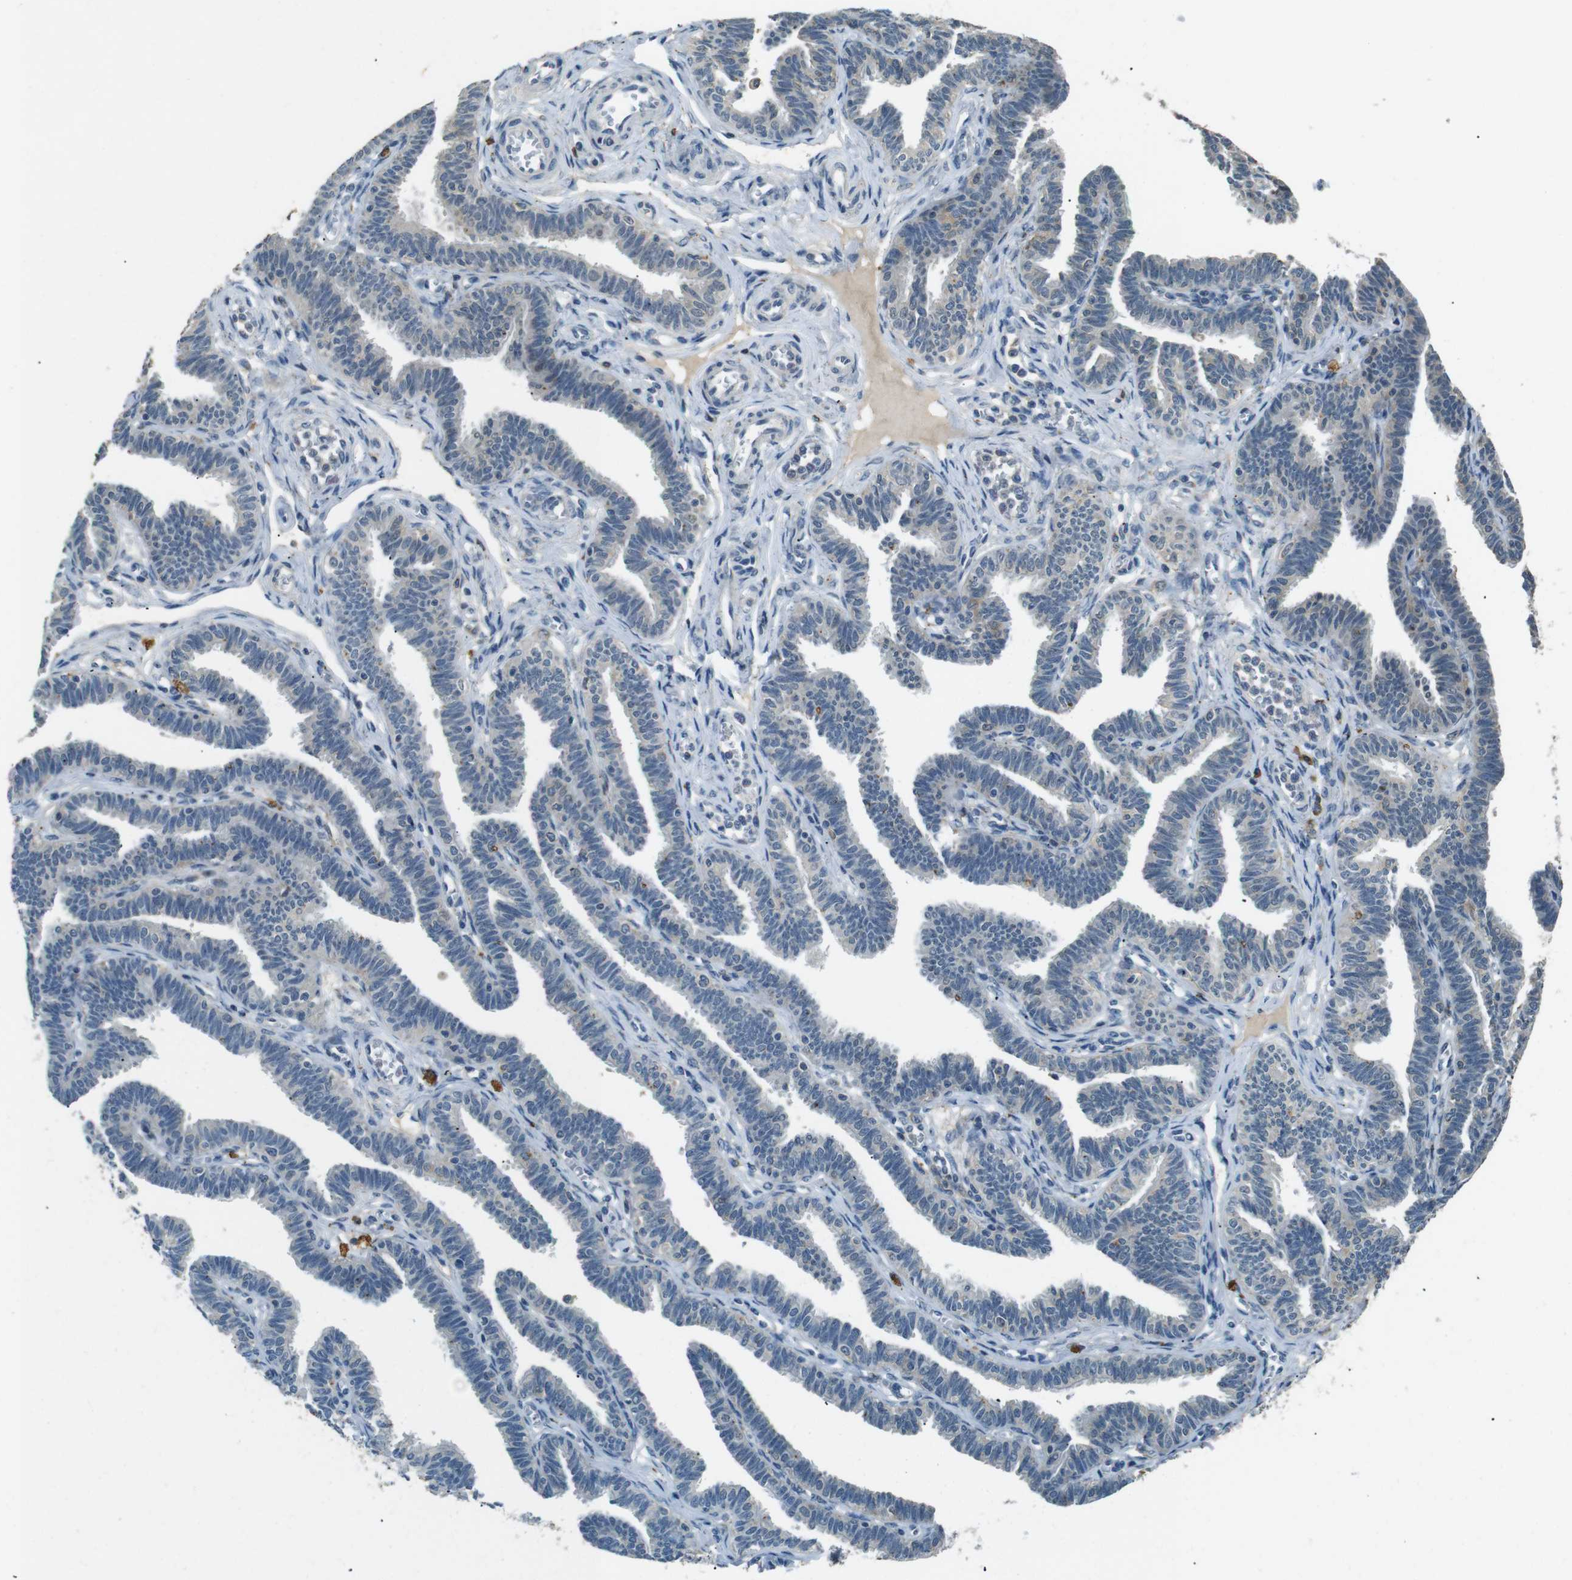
{"staining": {"intensity": "negative", "quantity": "none", "location": "none"}, "tissue": "fallopian tube", "cell_type": "Glandular cells", "image_type": "normal", "snomed": [{"axis": "morphology", "description": "Normal tissue, NOS"}, {"axis": "topography", "description": "Fallopian tube"}, {"axis": "topography", "description": "Ovary"}], "caption": "Glandular cells show no significant positivity in unremarkable fallopian tube. The staining is performed using DAB brown chromogen with nuclei counter-stained in using hematoxylin.", "gene": "MAGI2", "patient": {"sex": "female", "age": 23}}